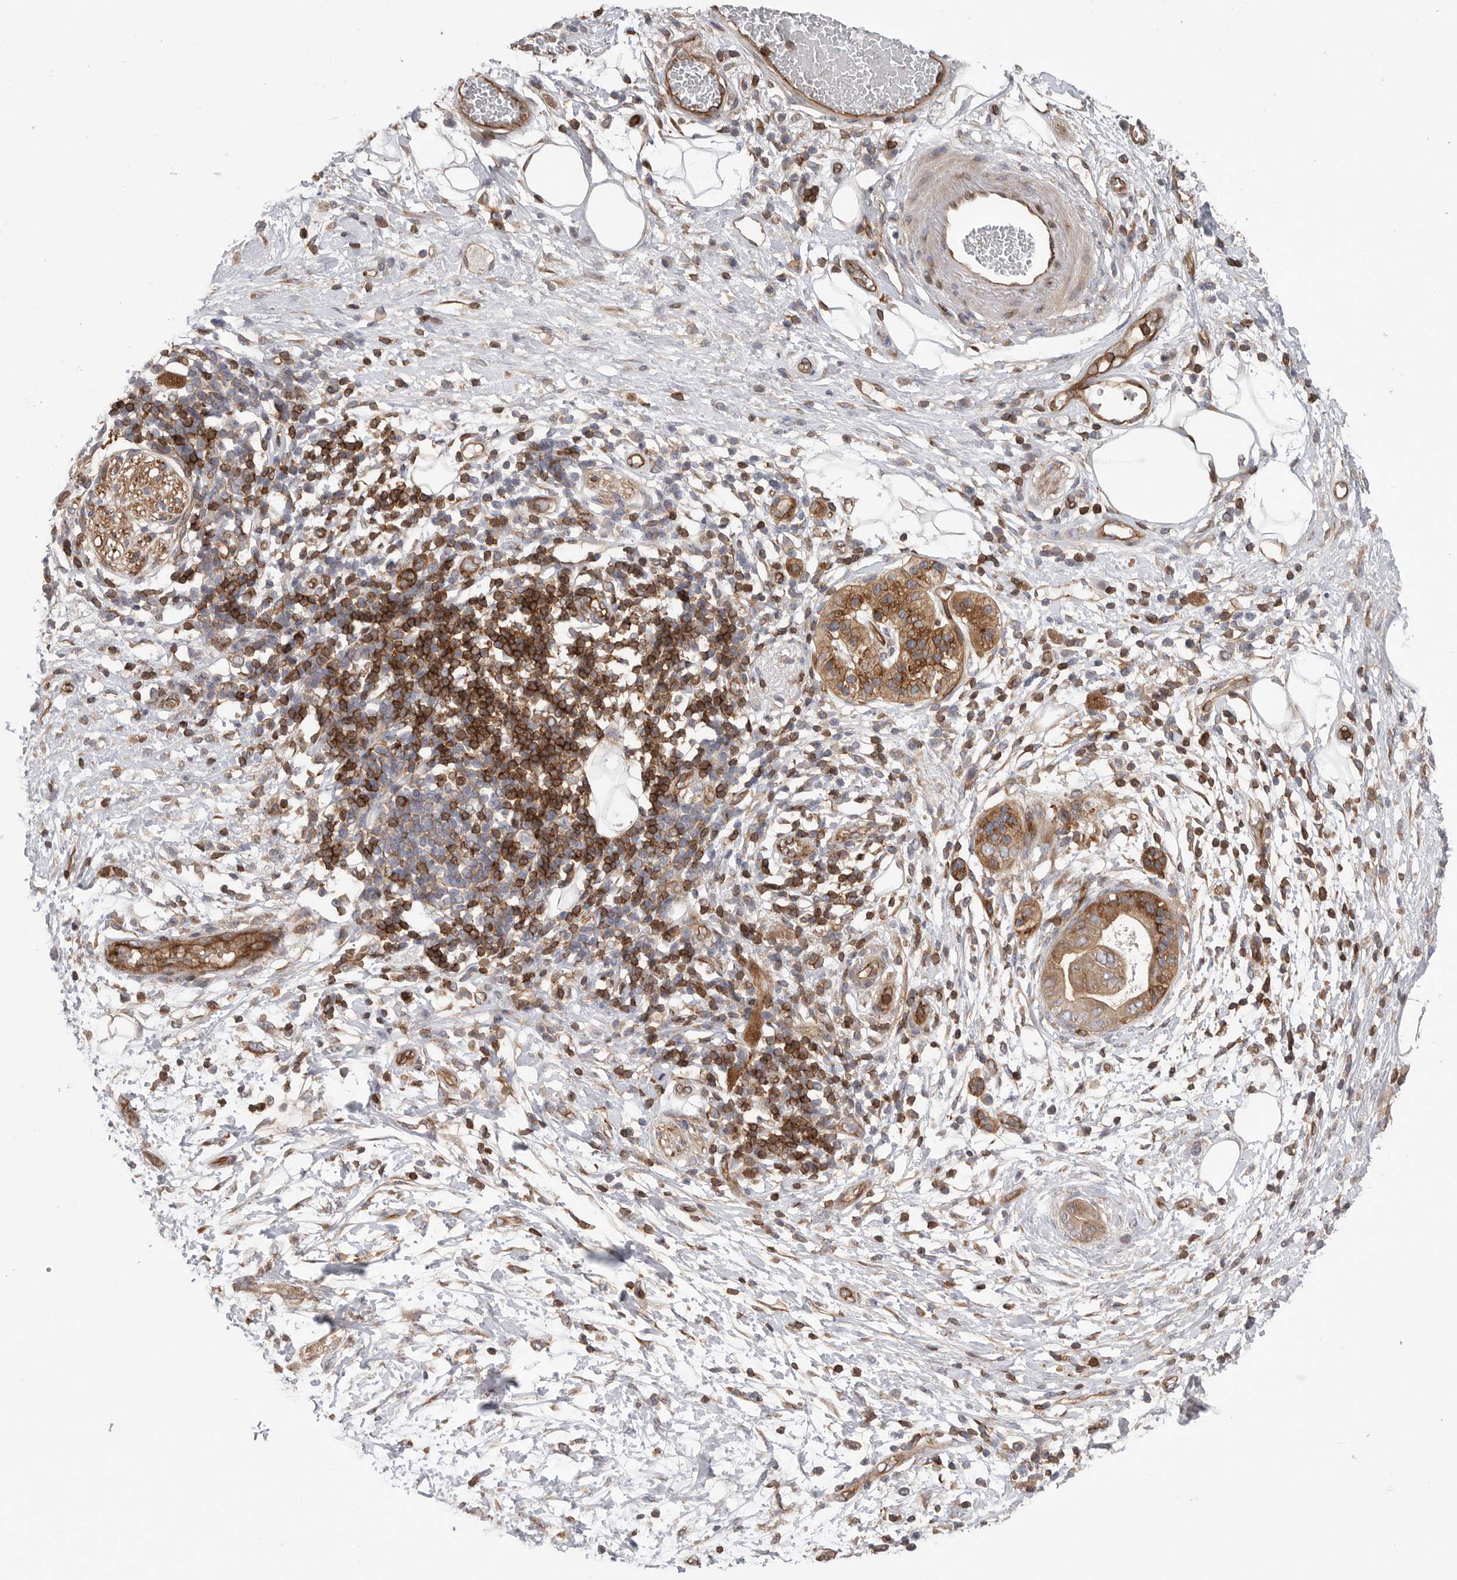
{"staining": {"intensity": "negative", "quantity": "none", "location": "none"}, "tissue": "adipose tissue", "cell_type": "Adipocytes", "image_type": "normal", "snomed": [{"axis": "morphology", "description": "Normal tissue, NOS"}, {"axis": "morphology", "description": "Adenocarcinoma, NOS"}, {"axis": "topography", "description": "Duodenum"}, {"axis": "topography", "description": "Peripheral nerve tissue"}], "caption": "Immunohistochemistry (IHC) image of normal adipose tissue: human adipose tissue stained with DAB reveals no significant protein staining in adipocytes. Brightfield microscopy of immunohistochemistry (IHC) stained with DAB (brown) and hematoxylin (blue), captured at high magnification.", "gene": "PRKCH", "patient": {"sex": "female", "age": 60}}